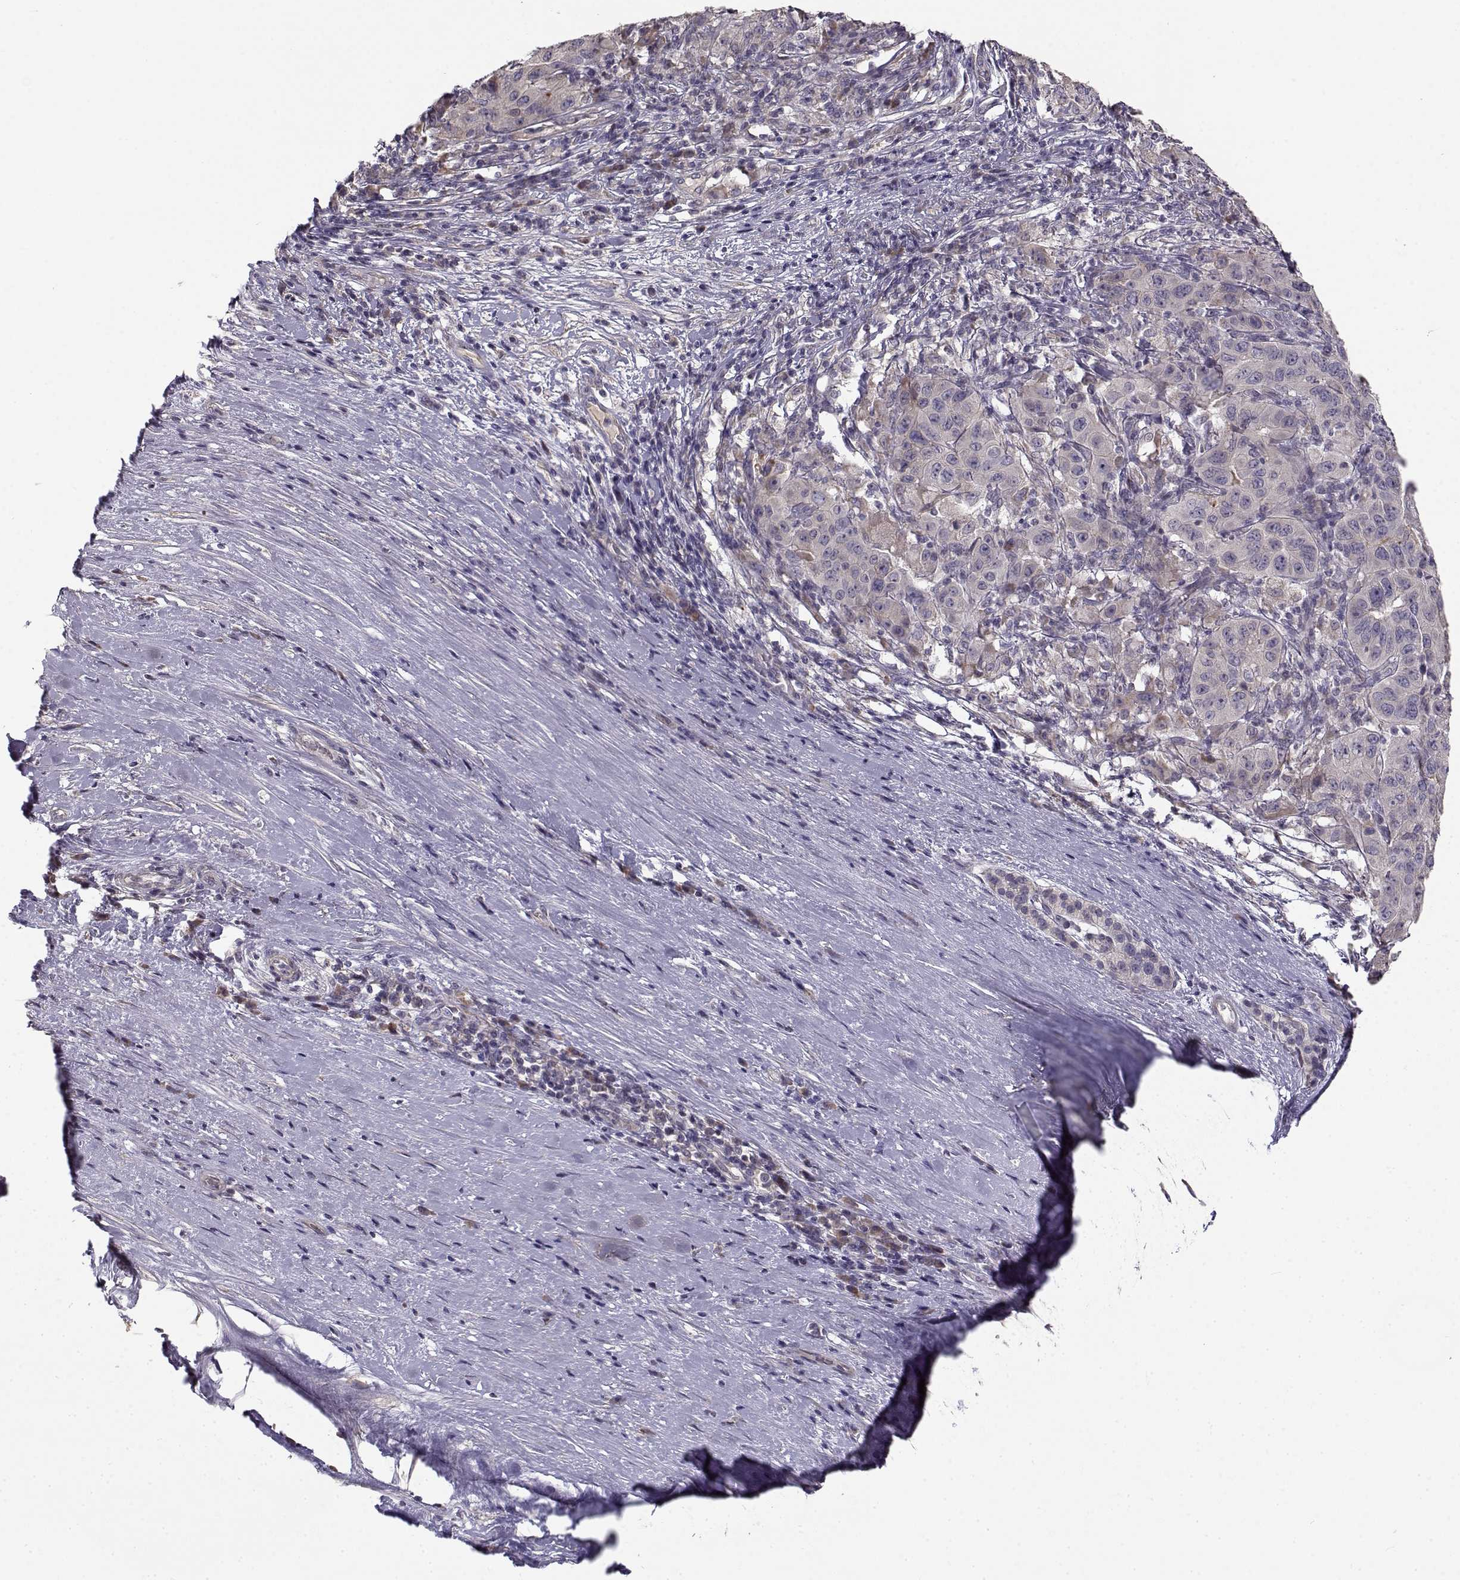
{"staining": {"intensity": "negative", "quantity": "none", "location": "none"}, "tissue": "pancreatic cancer", "cell_type": "Tumor cells", "image_type": "cancer", "snomed": [{"axis": "morphology", "description": "Adenocarcinoma, NOS"}, {"axis": "topography", "description": "Pancreas"}], "caption": "Histopathology image shows no protein staining in tumor cells of pancreatic cancer tissue.", "gene": "ENTPD8", "patient": {"sex": "male", "age": 63}}